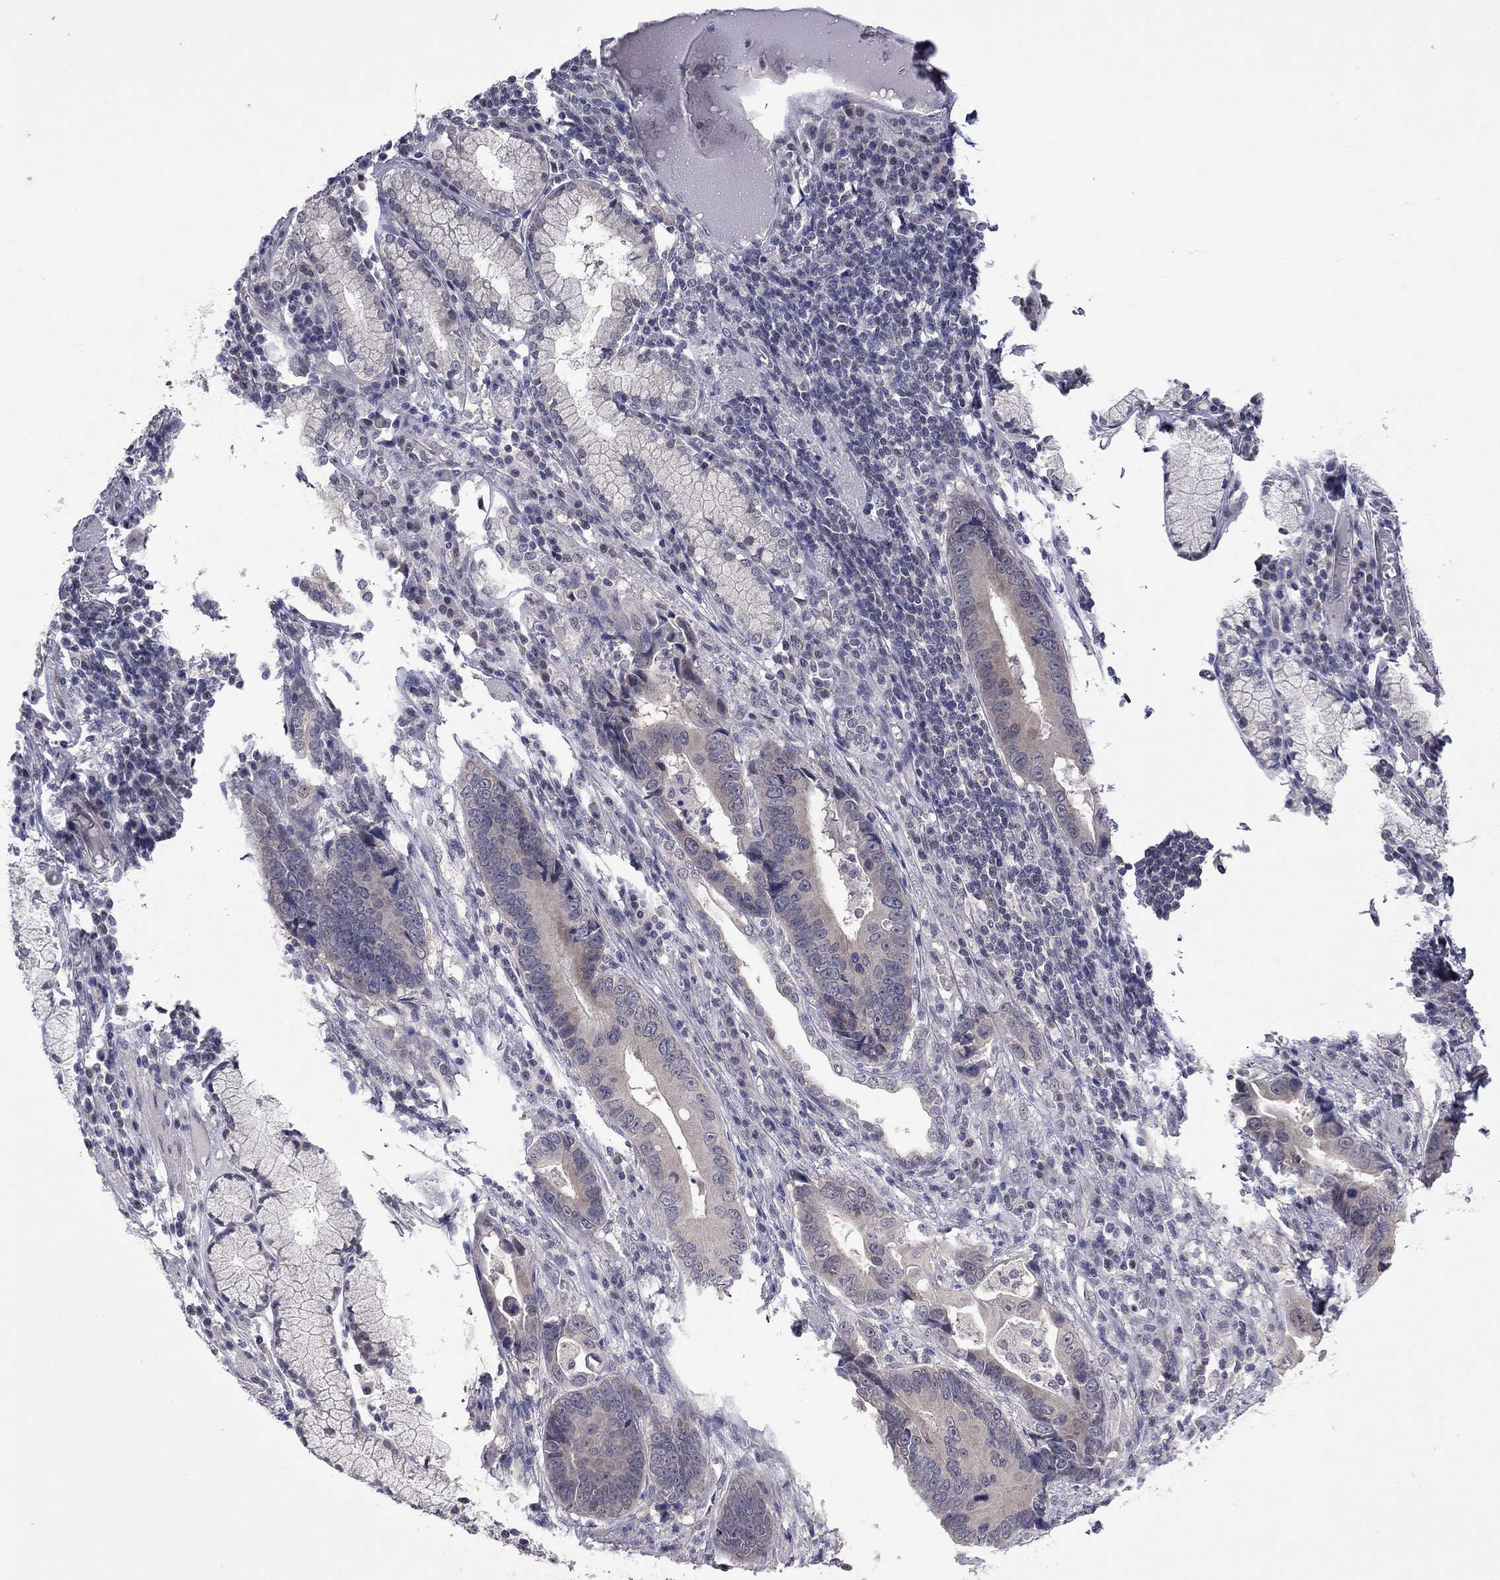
{"staining": {"intensity": "weak", "quantity": "25%-75%", "location": "cytoplasmic/membranous"}, "tissue": "stomach cancer", "cell_type": "Tumor cells", "image_type": "cancer", "snomed": [{"axis": "morphology", "description": "Adenocarcinoma, NOS"}, {"axis": "topography", "description": "Stomach"}], "caption": "Stomach adenocarcinoma stained for a protein (brown) shows weak cytoplasmic/membranous positive positivity in about 25%-75% of tumor cells.", "gene": "FABP12", "patient": {"sex": "male", "age": 84}}